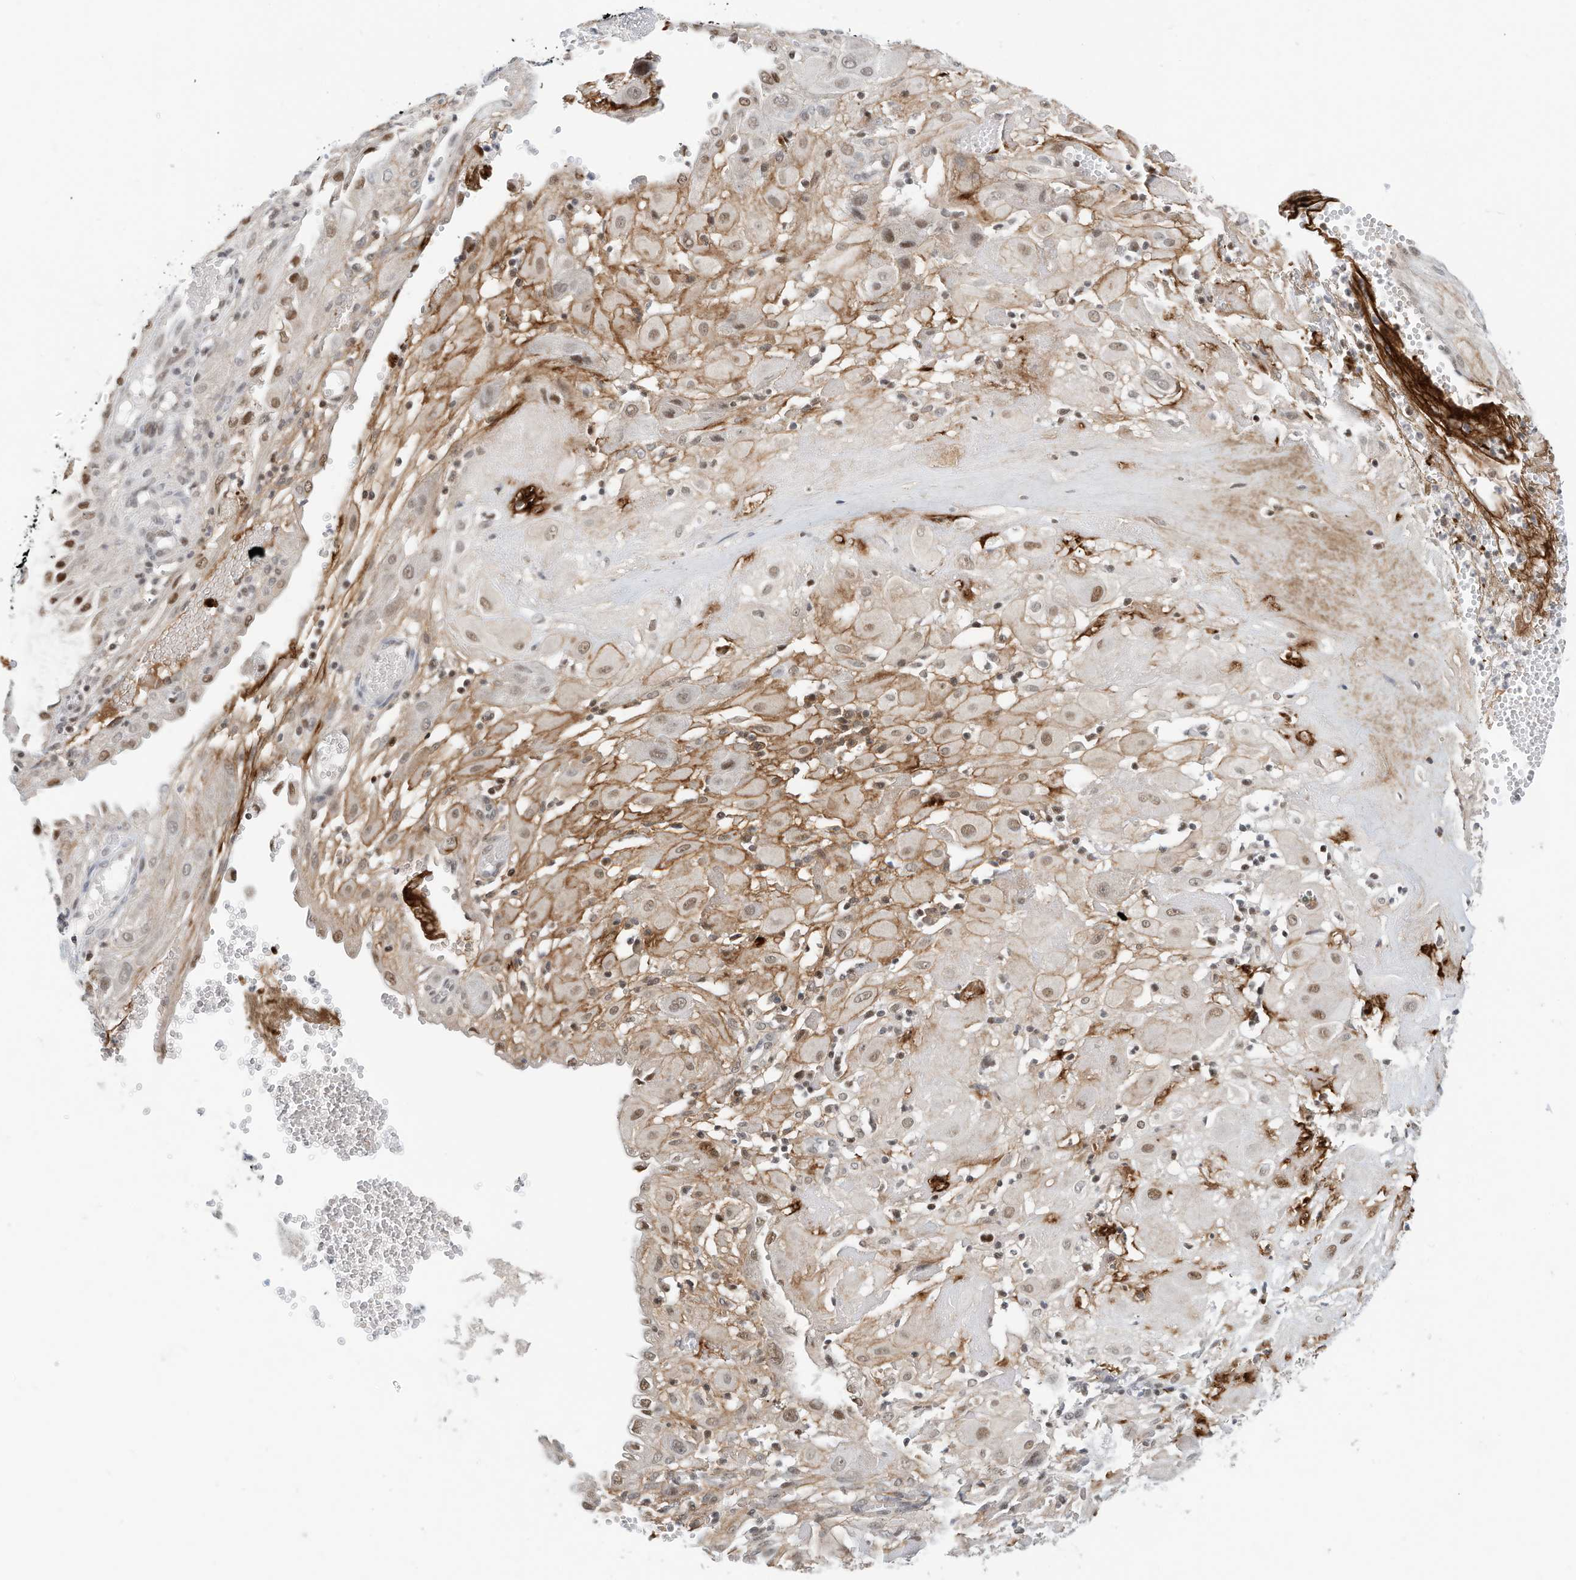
{"staining": {"intensity": "moderate", "quantity": ">75%", "location": "cytoplasmic/membranous,nuclear"}, "tissue": "cervical cancer", "cell_type": "Tumor cells", "image_type": "cancer", "snomed": [{"axis": "morphology", "description": "Squamous cell carcinoma, NOS"}, {"axis": "topography", "description": "Cervix"}], "caption": "About >75% of tumor cells in human cervical cancer (squamous cell carcinoma) display moderate cytoplasmic/membranous and nuclear protein staining as visualized by brown immunohistochemical staining.", "gene": "OGT", "patient": {"sex": "female", "age": 34}}